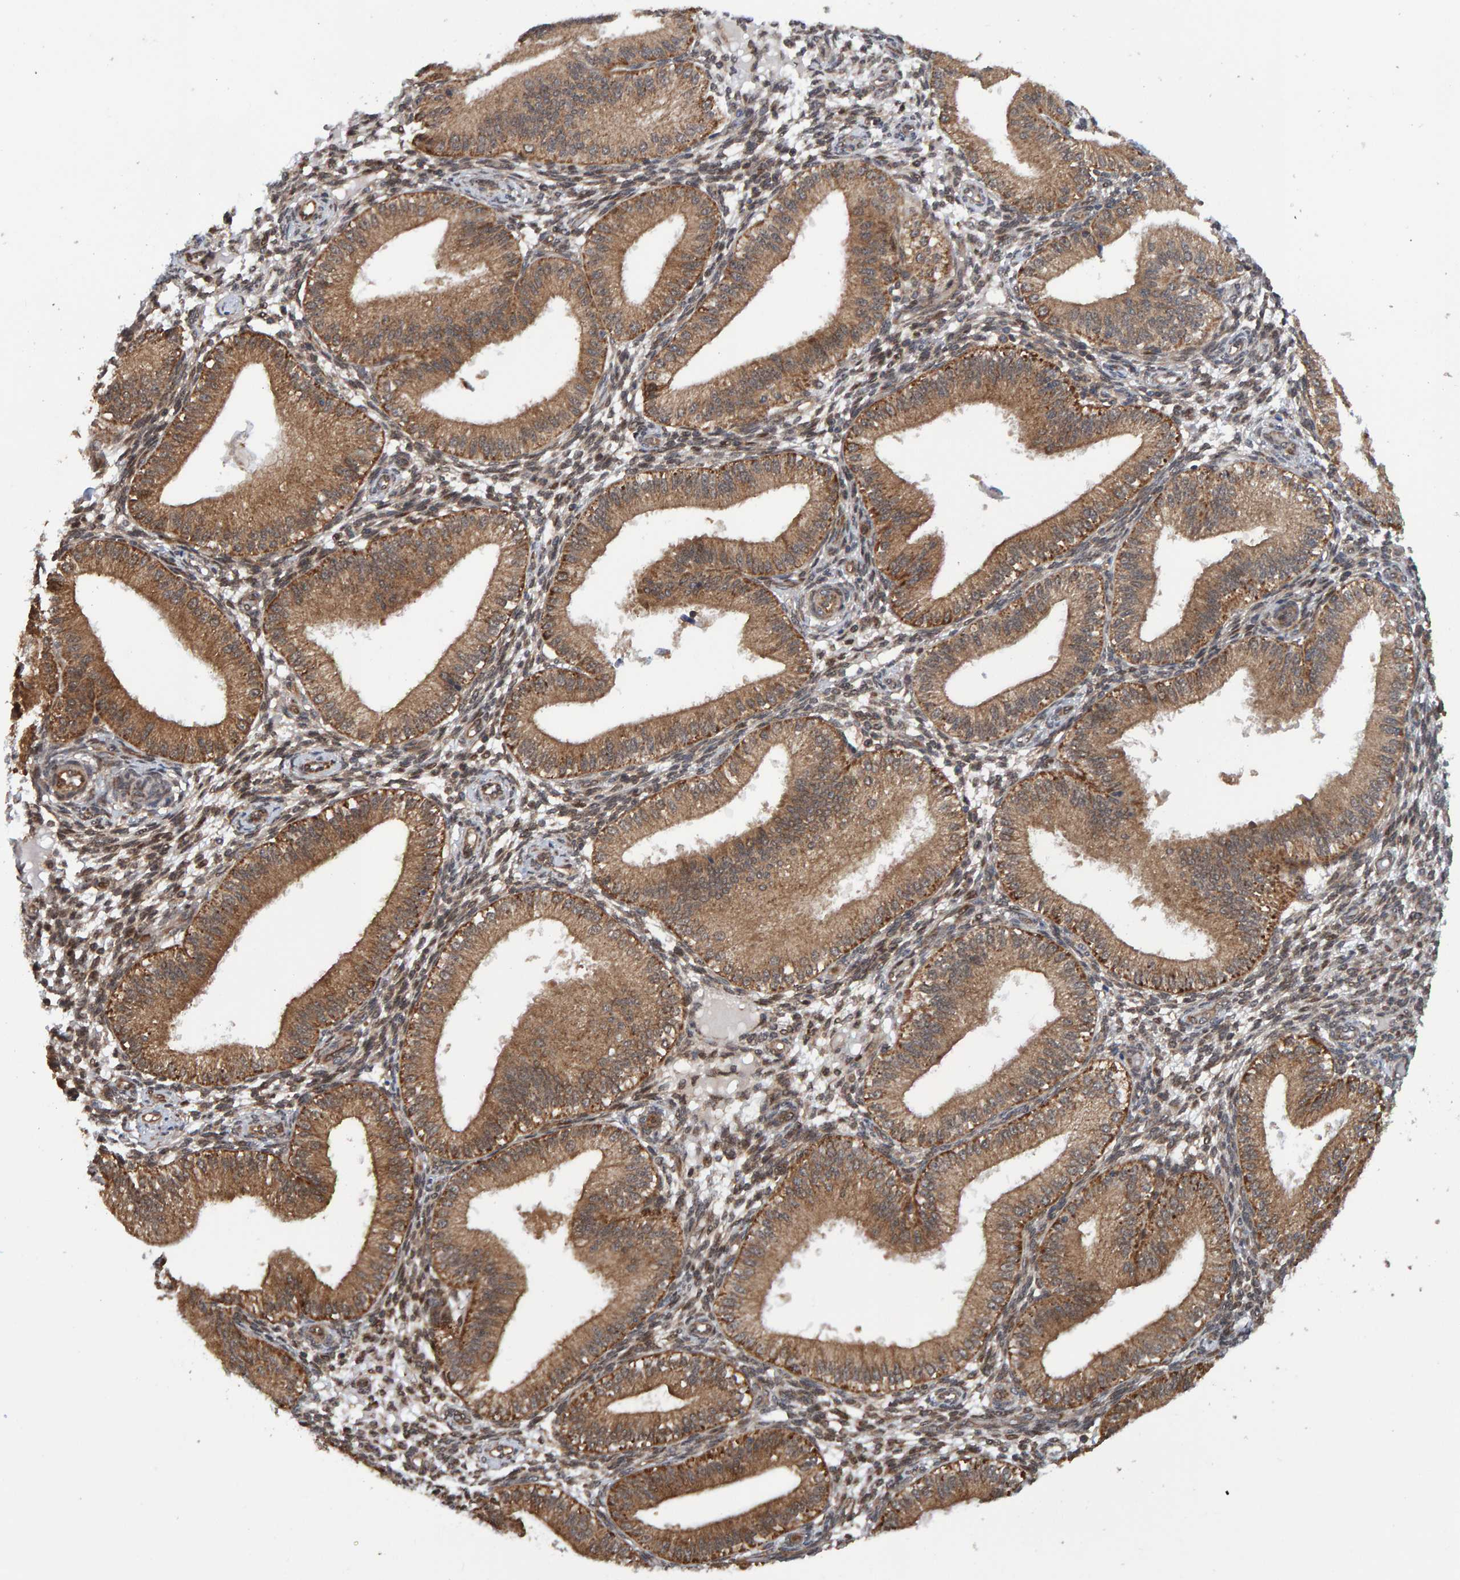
{"staining": {"intensity": "moderate", "quantity": ">75%", "location": "cytoplasmic/membranous"}, "tissue": "endometrium", "cell_type": "Cells in endometrial stroma", "image_type": "normal", "snomed": [{"axis": "morphology", "description": "Normal tissue, NOS"}, {"axis": "topography", "description": "Endometrium"}], "caption": "This micrograph displays normal endometrium stained with immunohistochemistry (IHC) to label a protein in brown. The cytoplasmic/membranous of cells in endometrial stroma show moderate positivity for the protein. Nuclei are counter-stained blue.", "gene": "SCRN2", "patient": {"sex": "female", "age": 39}}